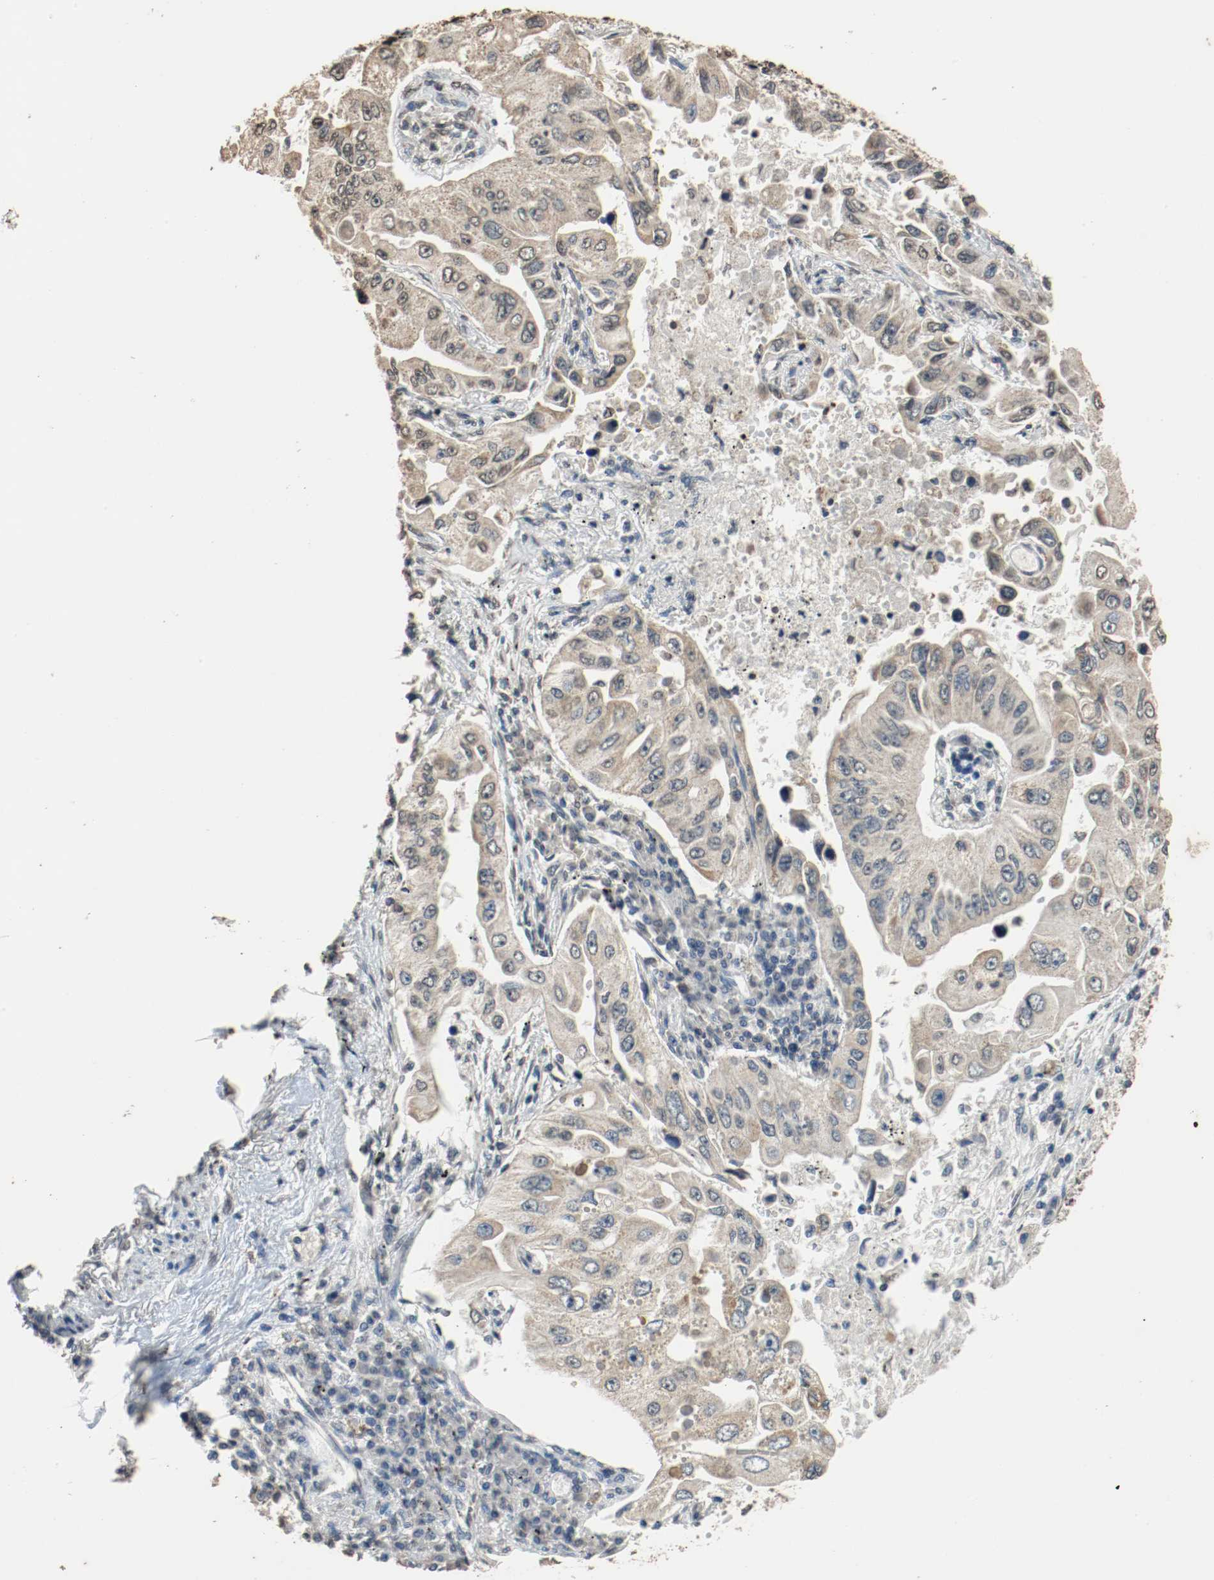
{"staining": {"intensity": "weak", "quantity": "25%-75%", "location": "cytoplasmic/membranous"}, "tissue": "lung cancer", "cell_type": "Tumor cells", "image_type": "cancer", "snomed": [{"axis": "morphology", "description": "Adenocarcinoma, NOS"}, {"axis": "topography", "description": "Lung"}], "caption": "A brown stain shows weak cytoplasmic/membranous staining of a protein in human lung adenocarcinoma tumor cells.", "gene": "RTN4", "patient": {"sex": "male", "age": 84}}